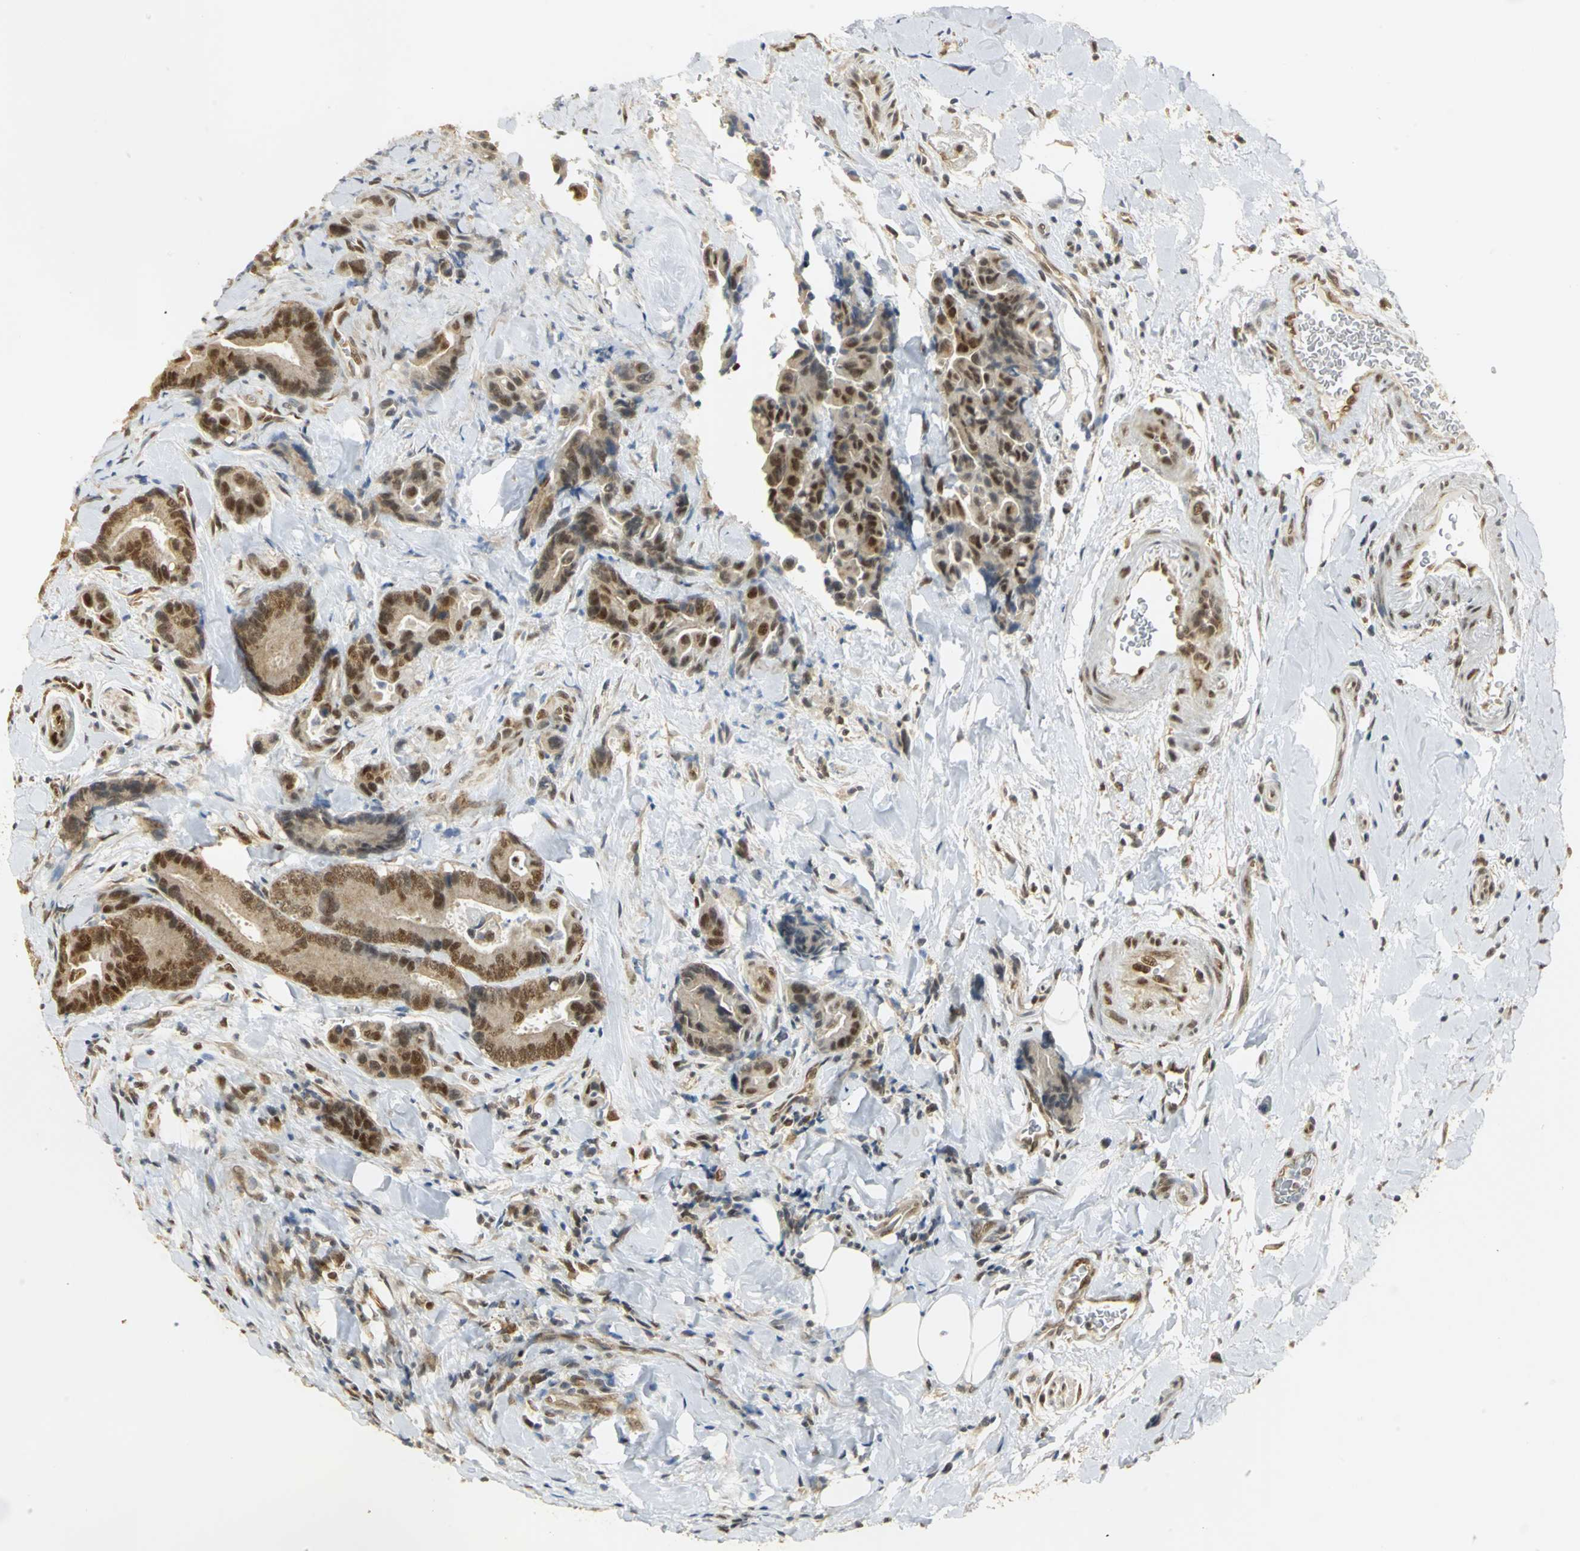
{"staining": {"intensity": "moderate", "quantity": "25%-75%", "location": "cytoplasmic/membranous,nuclear"}, "tissue": "colorectal cancer", "cell_type": "Tumor cells", "image_type": "cancer", "snomed": [{"axis": "morphology", "description": "Normal tissue, NOS"}, {"axis": "morphology", "description": "Adenocarcinoma, NOS"}, {"axis": "topography", "description": "Colon"}], "caption": "DAB (3,3'-diaminobenzidine) immunohistochemical staining of human colorectal cancer exhibits moderate cytoplasmic/membranous and nuclear protein expression in about 25%-75% of tumor cells.", "gene": "DDX5", "patient": {"sex": "male", "age": 82}}